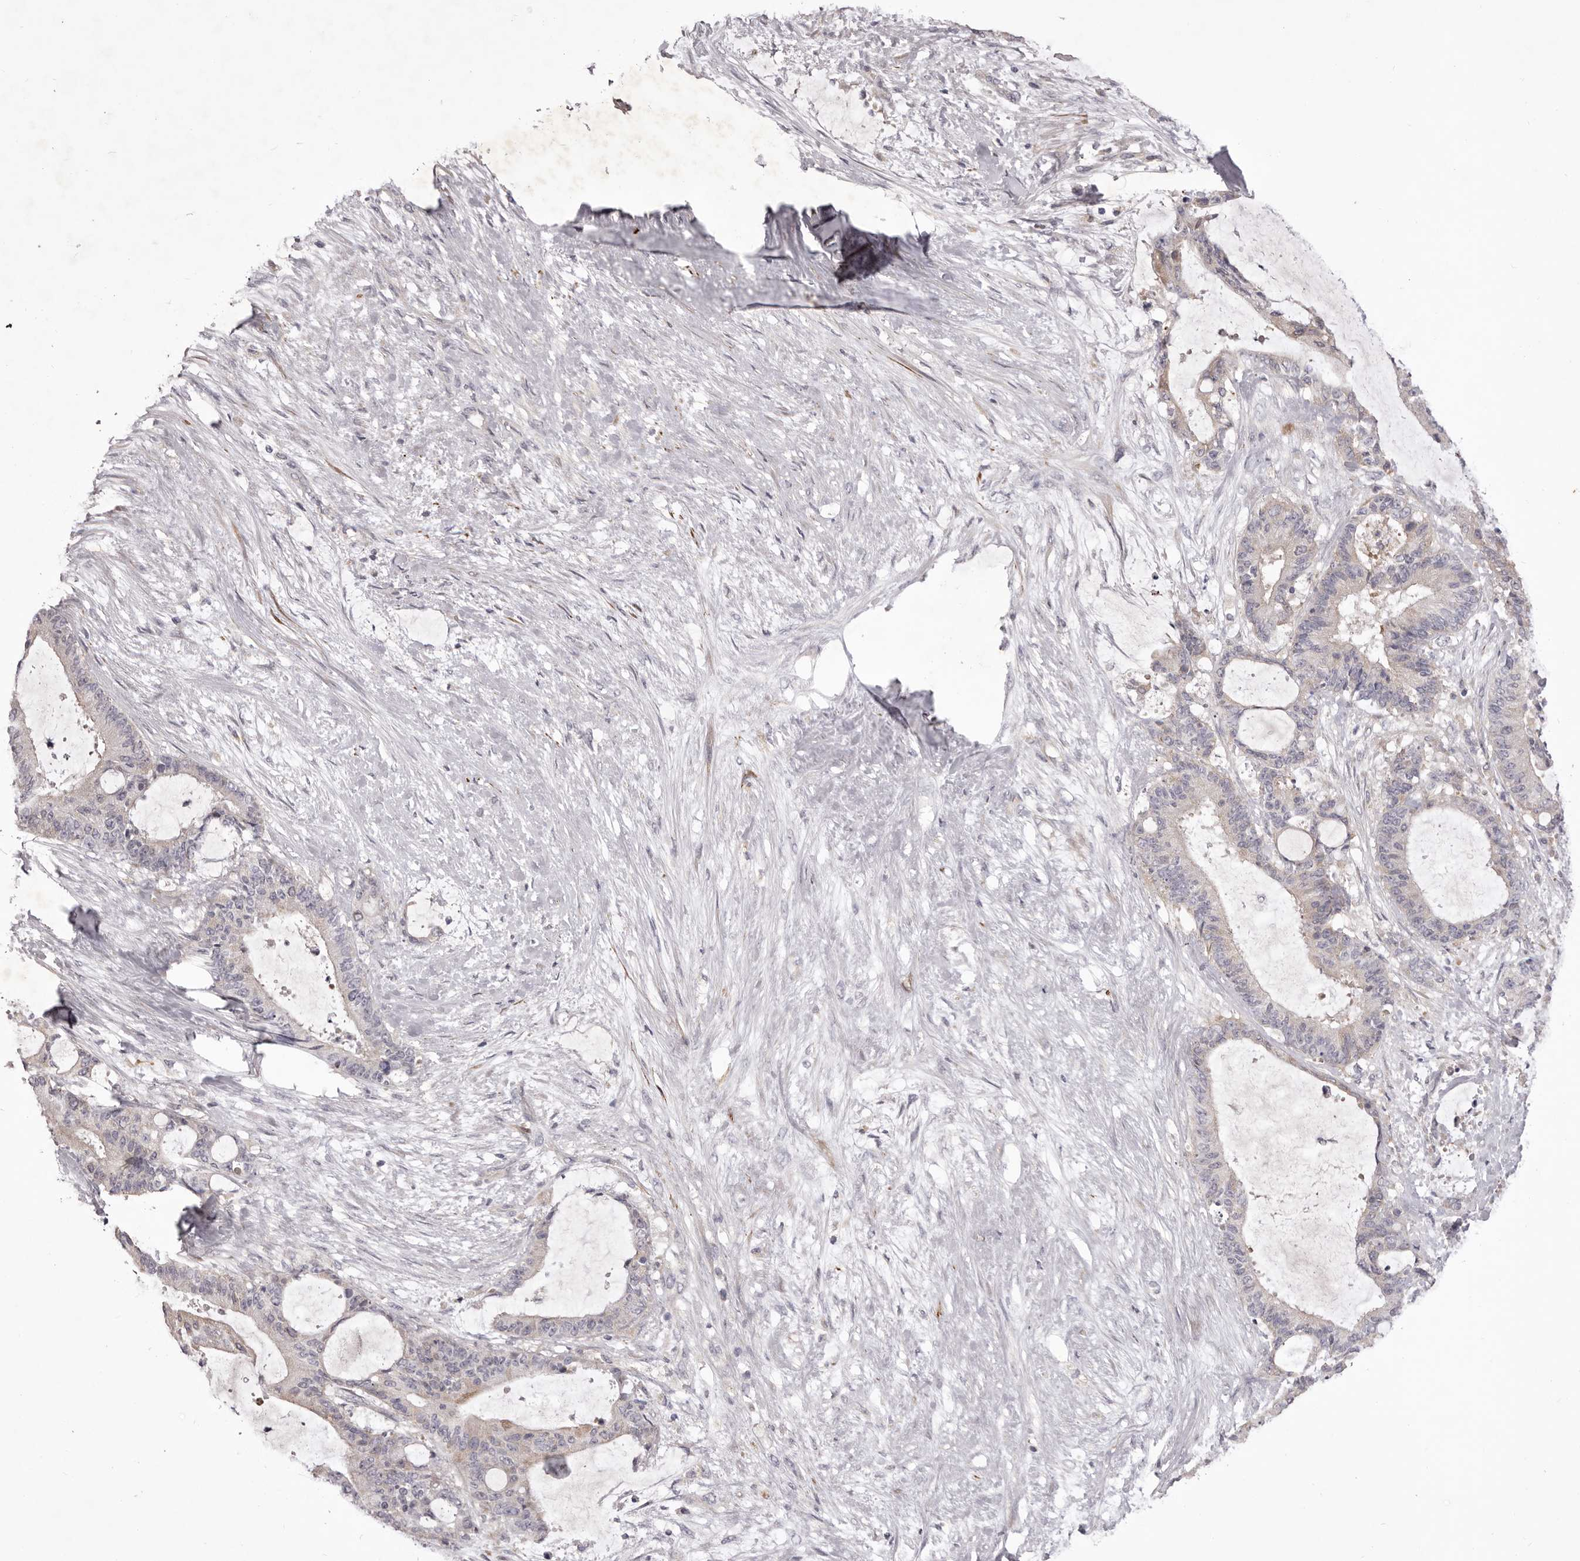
{"staining": {"intensity": "negative", "quantity": "none", "location": "none"}, "tissue": "liver cancer", "cell_type": "Tumor cells", "image_type": "cancer", "snomed": [{"axis": "morphology", "description": "Normal tissue, NOS"}, {"axis": "morphology", "description": "Cholangiocarcinoma"}, {"axis": "topography", "description": "Liver"}, {"axis": "topography", "description": "Peripheral nerve tissue"}], "caption": "Protein analysis of liver cancer (cholangiocarcinoma) demonstrates no significant staining in tumor cells.", "gene": "PNRC1", "patient": {"sex": "female", "age": 73}}